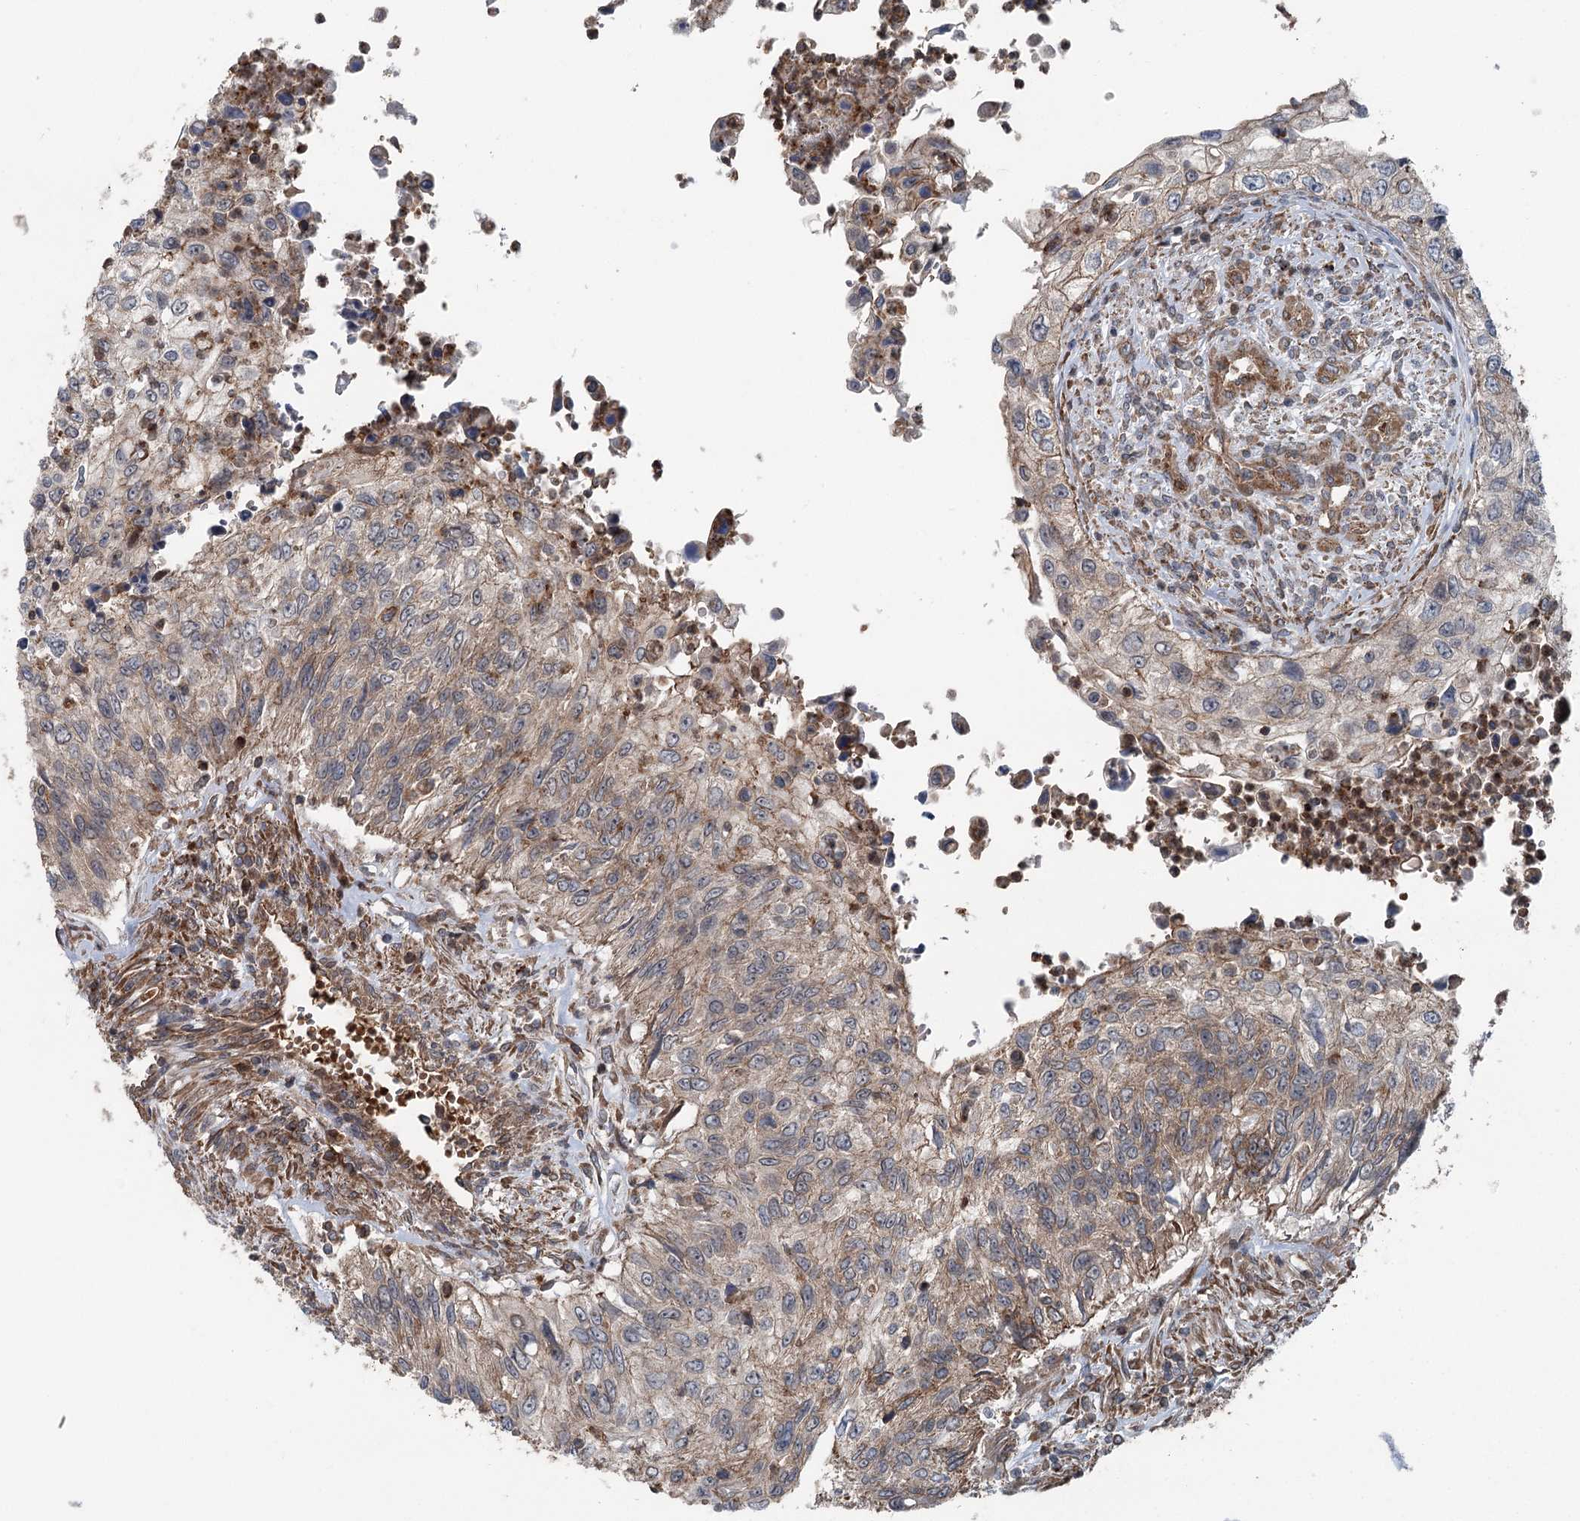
{"staining": {"intensity": "weak", "quantity": "<25%", "location": "cytoplasmic/membranous"}, "tissue": "urothelial cancer", "cell_type": "Tumor cells", "image_type": "cancer", "snomed": [{"axis": "morphology", "description": "Urothelial carcinoma, High grade"}, {"axis": "topography", "description": "Urinary bladder"}], "caption": "A histopathology image of urothelial cancer stained for a protein shows no brown staining in tumor cells. (DAB immunohistochemistry (IHC) visualized using brightfield microscopy, high magnification).", "gene": "IQSEC1", "patient": {"sex": "female", "age": 60}}